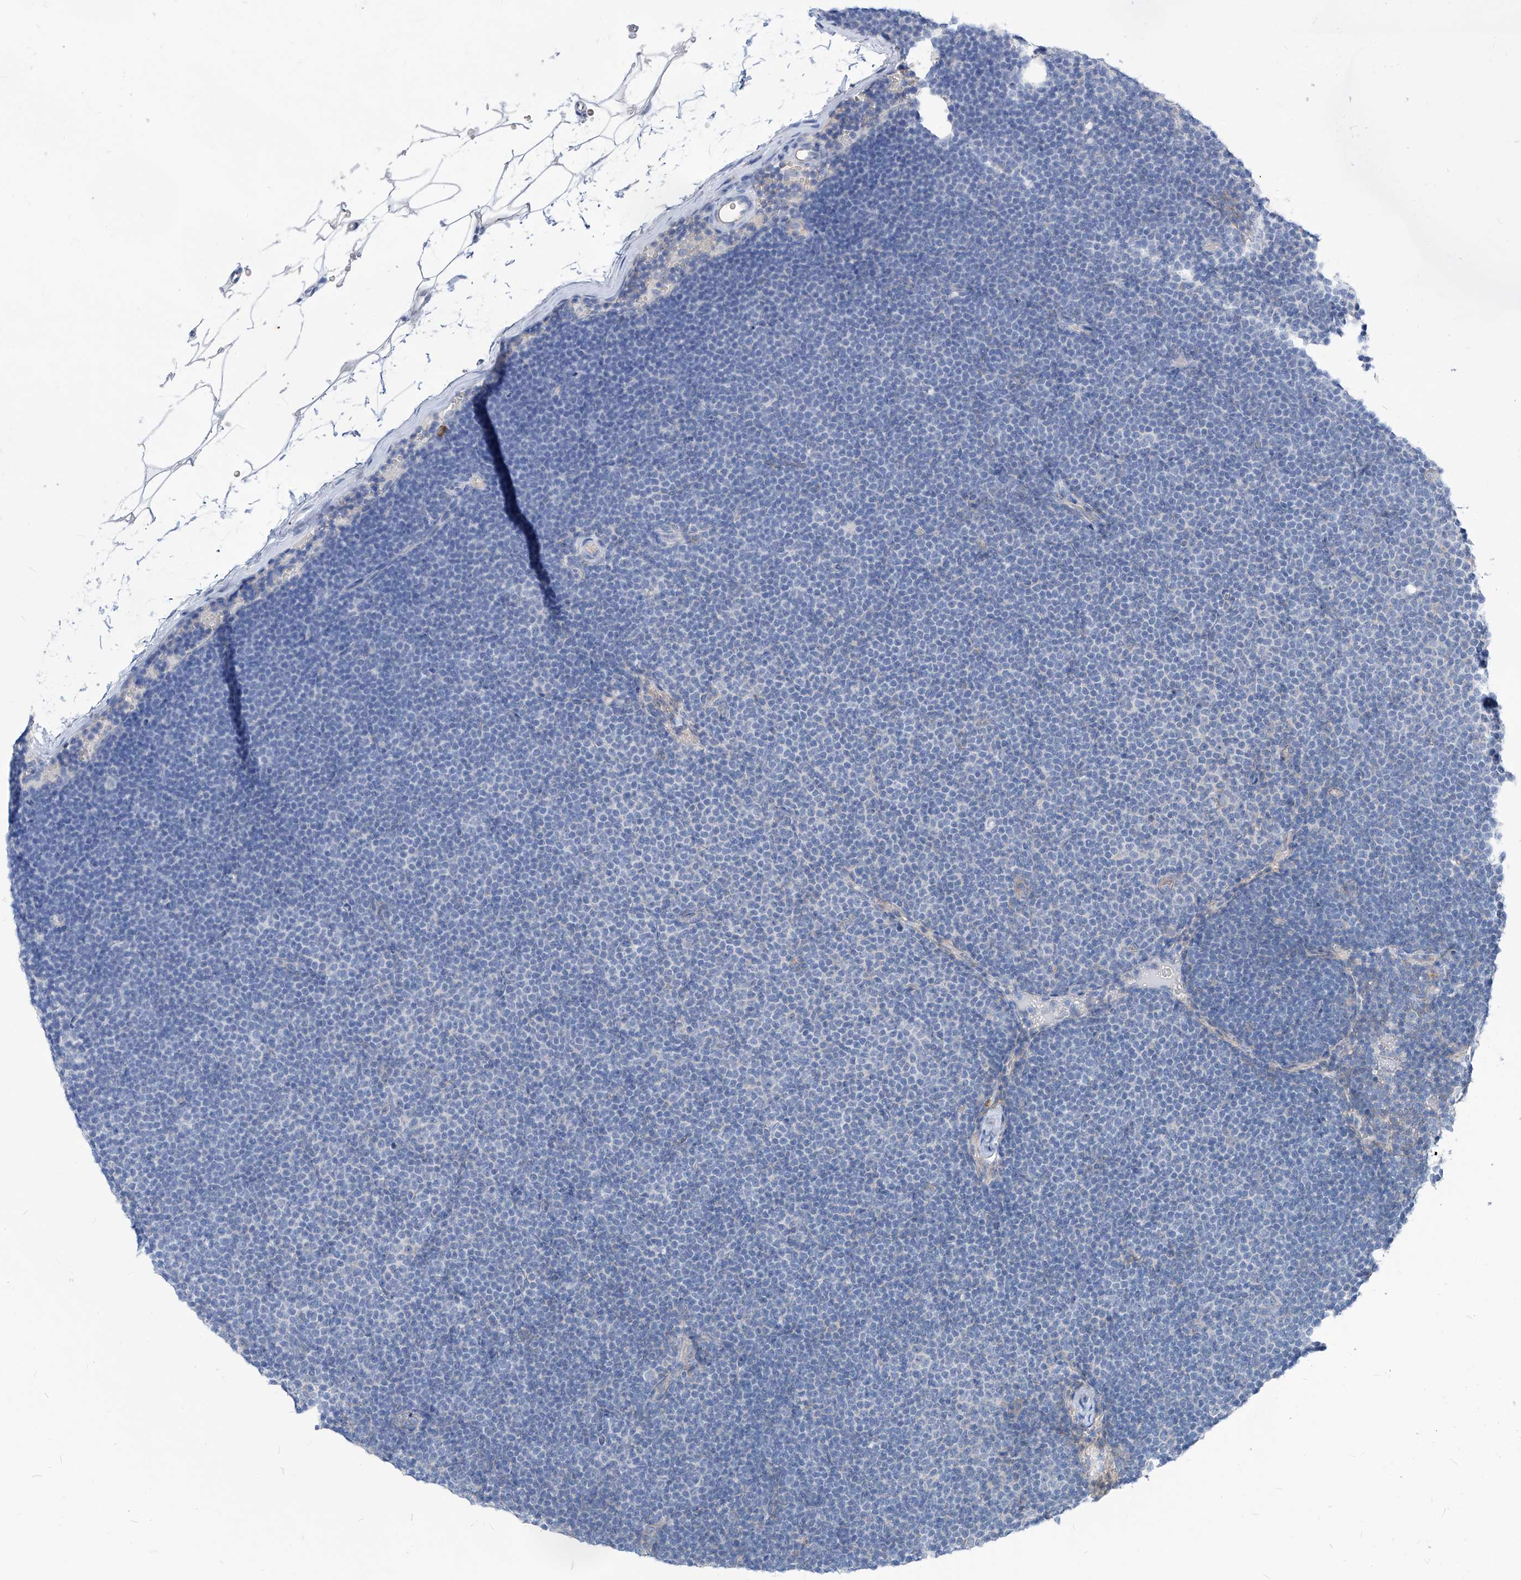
{"staining": {"intensity": "negative", "quantity": "none", "location": "none"}, "tissue": "lymphoma", "cell_type": "Tumor cells", "image_type": "cancer", "snomed": [{"axis": "morphology", "description": "Malignant lymphoma, non-Hodgkin's type, Low grade"}, {"axis": "topography", "description": "Lymph node"}], "caption": "Lymphoma was stained to show a protein in brown. There is no significant staining in tumor cells.", "gene": "AKAP10", "patient": {"sex": "female", "age": 53}}